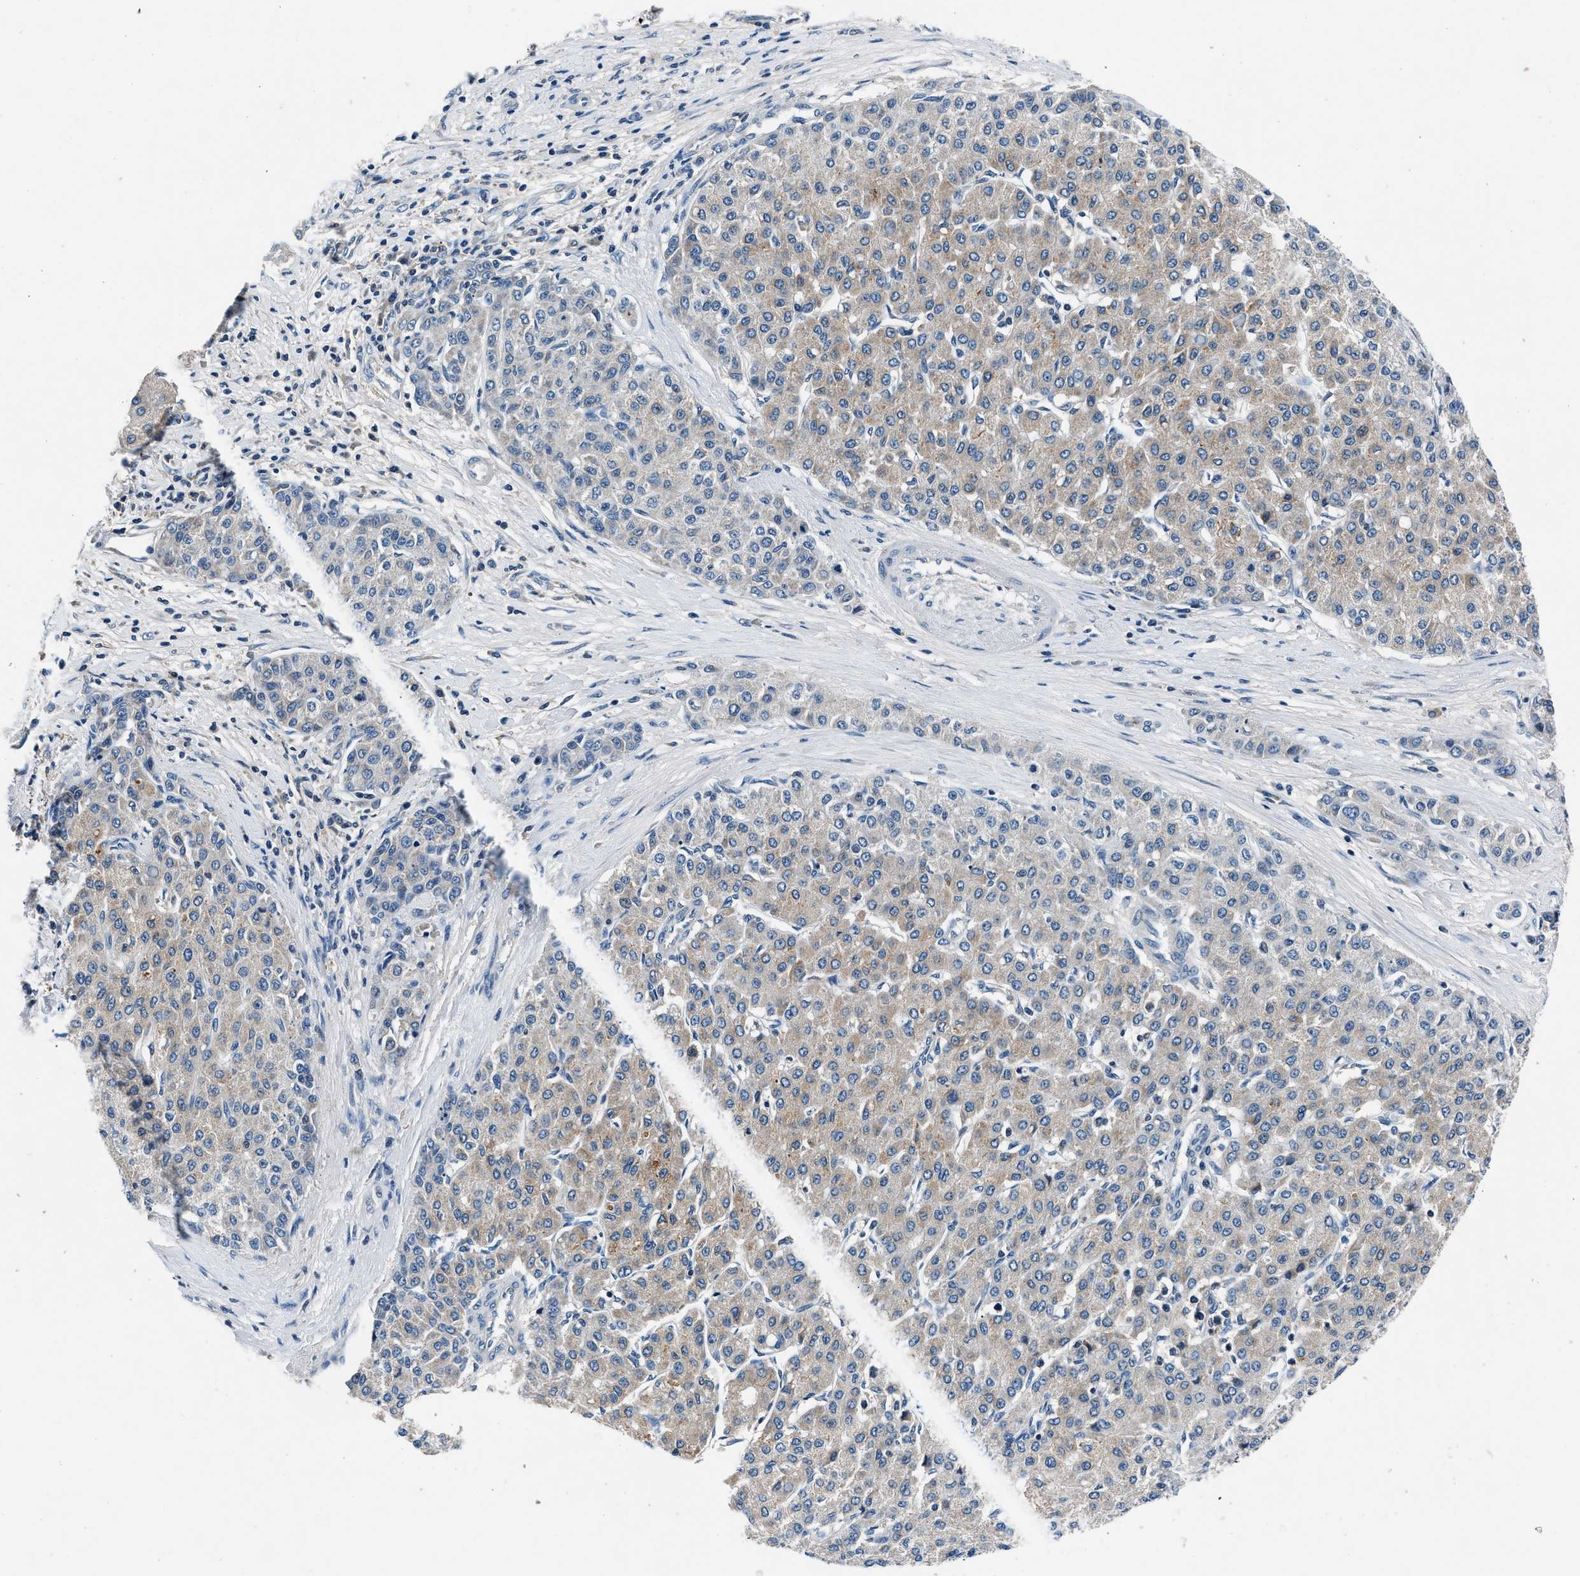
{"staining": {"intensity": "moderate", "quantity": ">75%", "location": "cytoplasmic/membranous"}, "tissue": "liver cancer", "cell_type": "Tumor cells", "image_type": "cancer", "snomed": [{"axis": "morphology", "description": "Carcinoma, Hepatocellular, NOS"}, {"axis": "topography", "description": "Liver"}], "caption": "A medium amount of moderate cytoplasmic/membranous positivity is appreciated in approximately >75% of tumor cells in liver cancer (hepatocellular carcinoma) tissue. (Brightfield microscopy of DAB IHC at high magnification).", "gene": "DENND6B", "patient": {"sex": "male", "age": 65}}